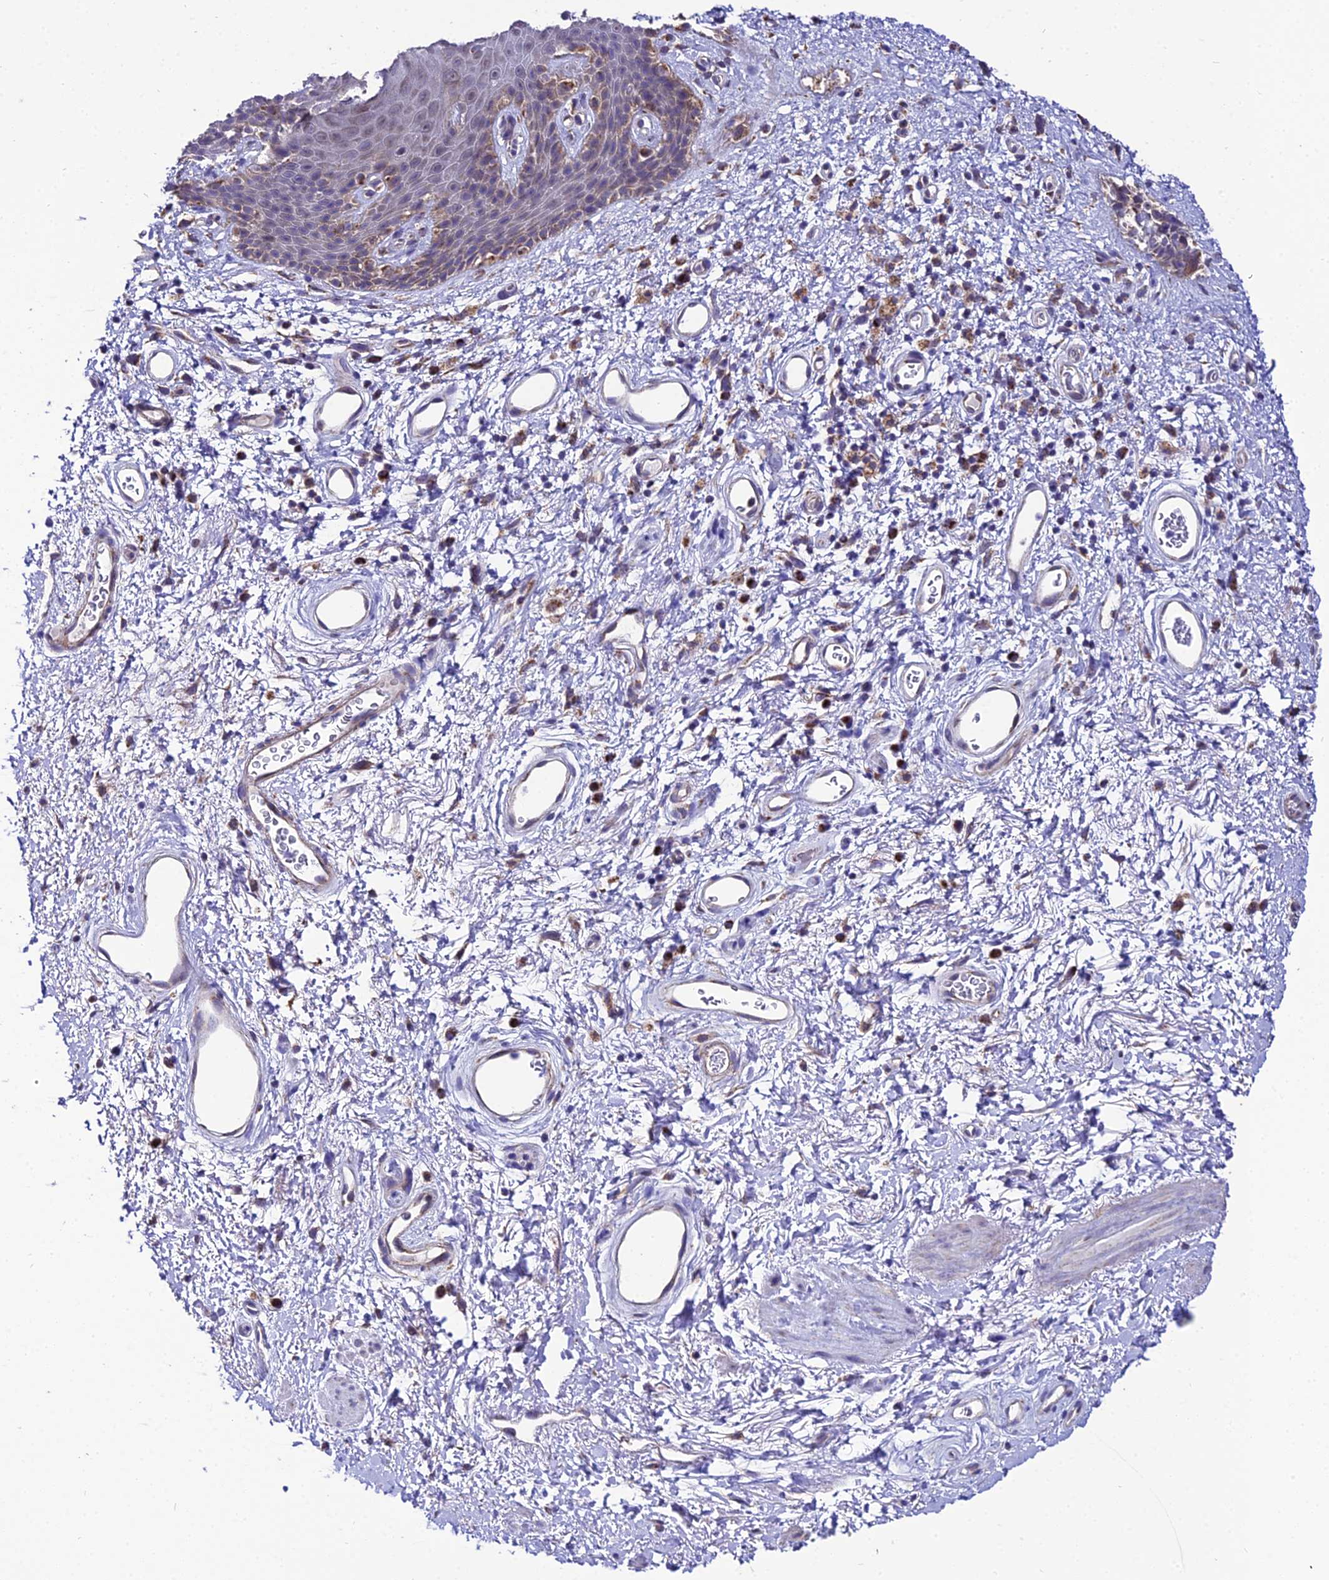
{"staining": {"intensity": "moderate", "quantity": "25%-75%", "location": "cytoplasmic/membranous"}, "tissue": "skin", "cell_type": "Epidermal cells", "image_type": "normal", "snomed": [{"axis": "morphology", "description": "Normal tissue, NOS"}, {"axis": "topography", "description": "Anal"}], "caption": "Immunohistochemistry (IHC) staining of benign skin, which exhibits medium levels of moderate cytoplasmic/membranous positivity in approximately 25%-75% of epidermal cells indicating moderate cytoplasmic/membranous protein expression. The staining was performed using DAB (brown) for protein detection and nuclei were counterstained in hematoxylin (blue).", "gene": "PSMD2", "patient": {"sex": "female", "age": 46}}